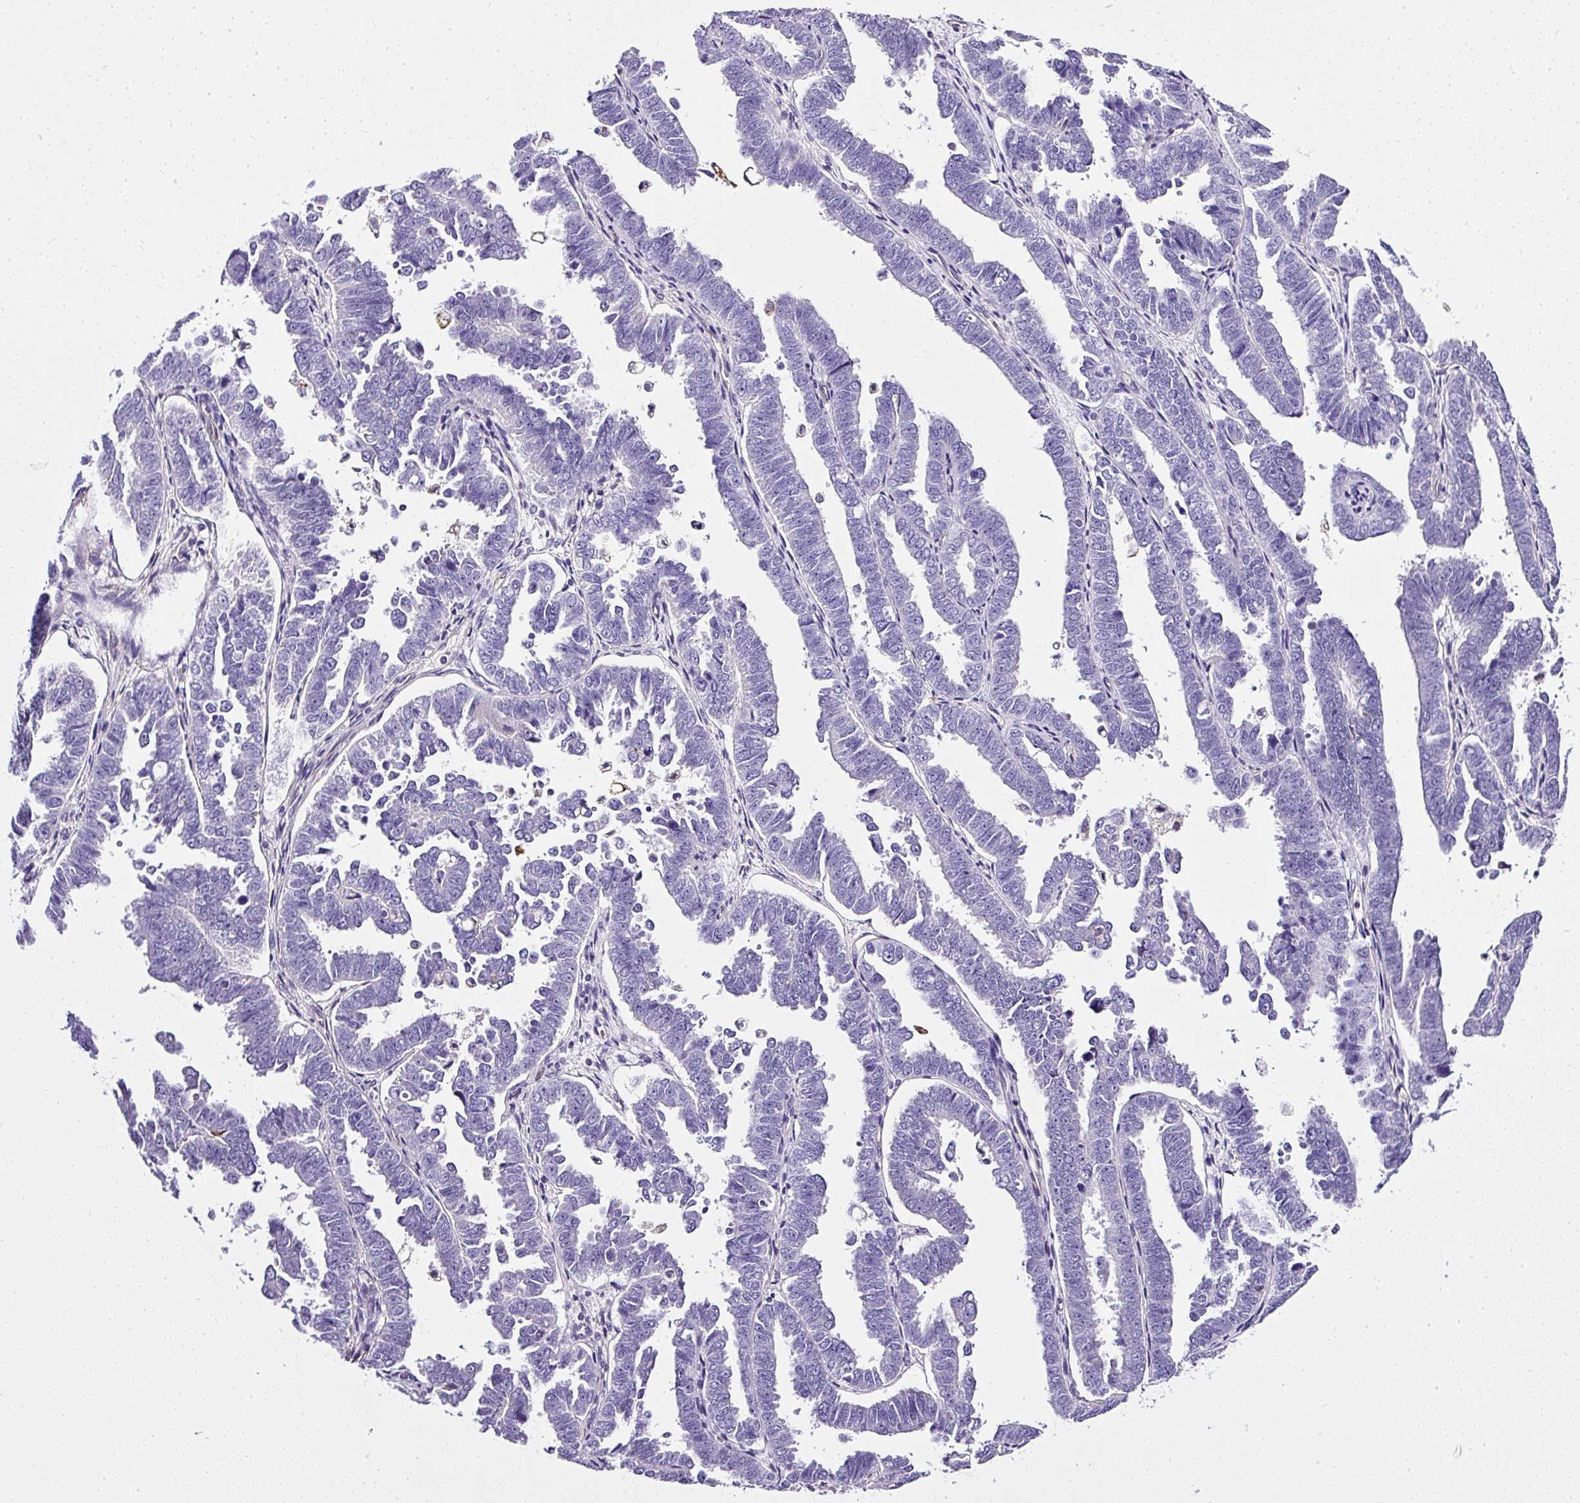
{"staining": {"intensity": "negative", "quantity": "none", "location": "none"}, "tissue": "endometrial cancer", "cell_type": "Tumor cells", "image_type": "cancer", "snomed": [{"axis": "morphology", "description": "Adenocarcinoma, NOS"}, {"axis": "topography", "description": "Endometrium"}], "caption": "Image shows no significant protein expression in tumor cells of endometrial adenocarcinoma.", "gene": "PLS1", "patient": {"sex": "female", "age": 75}}